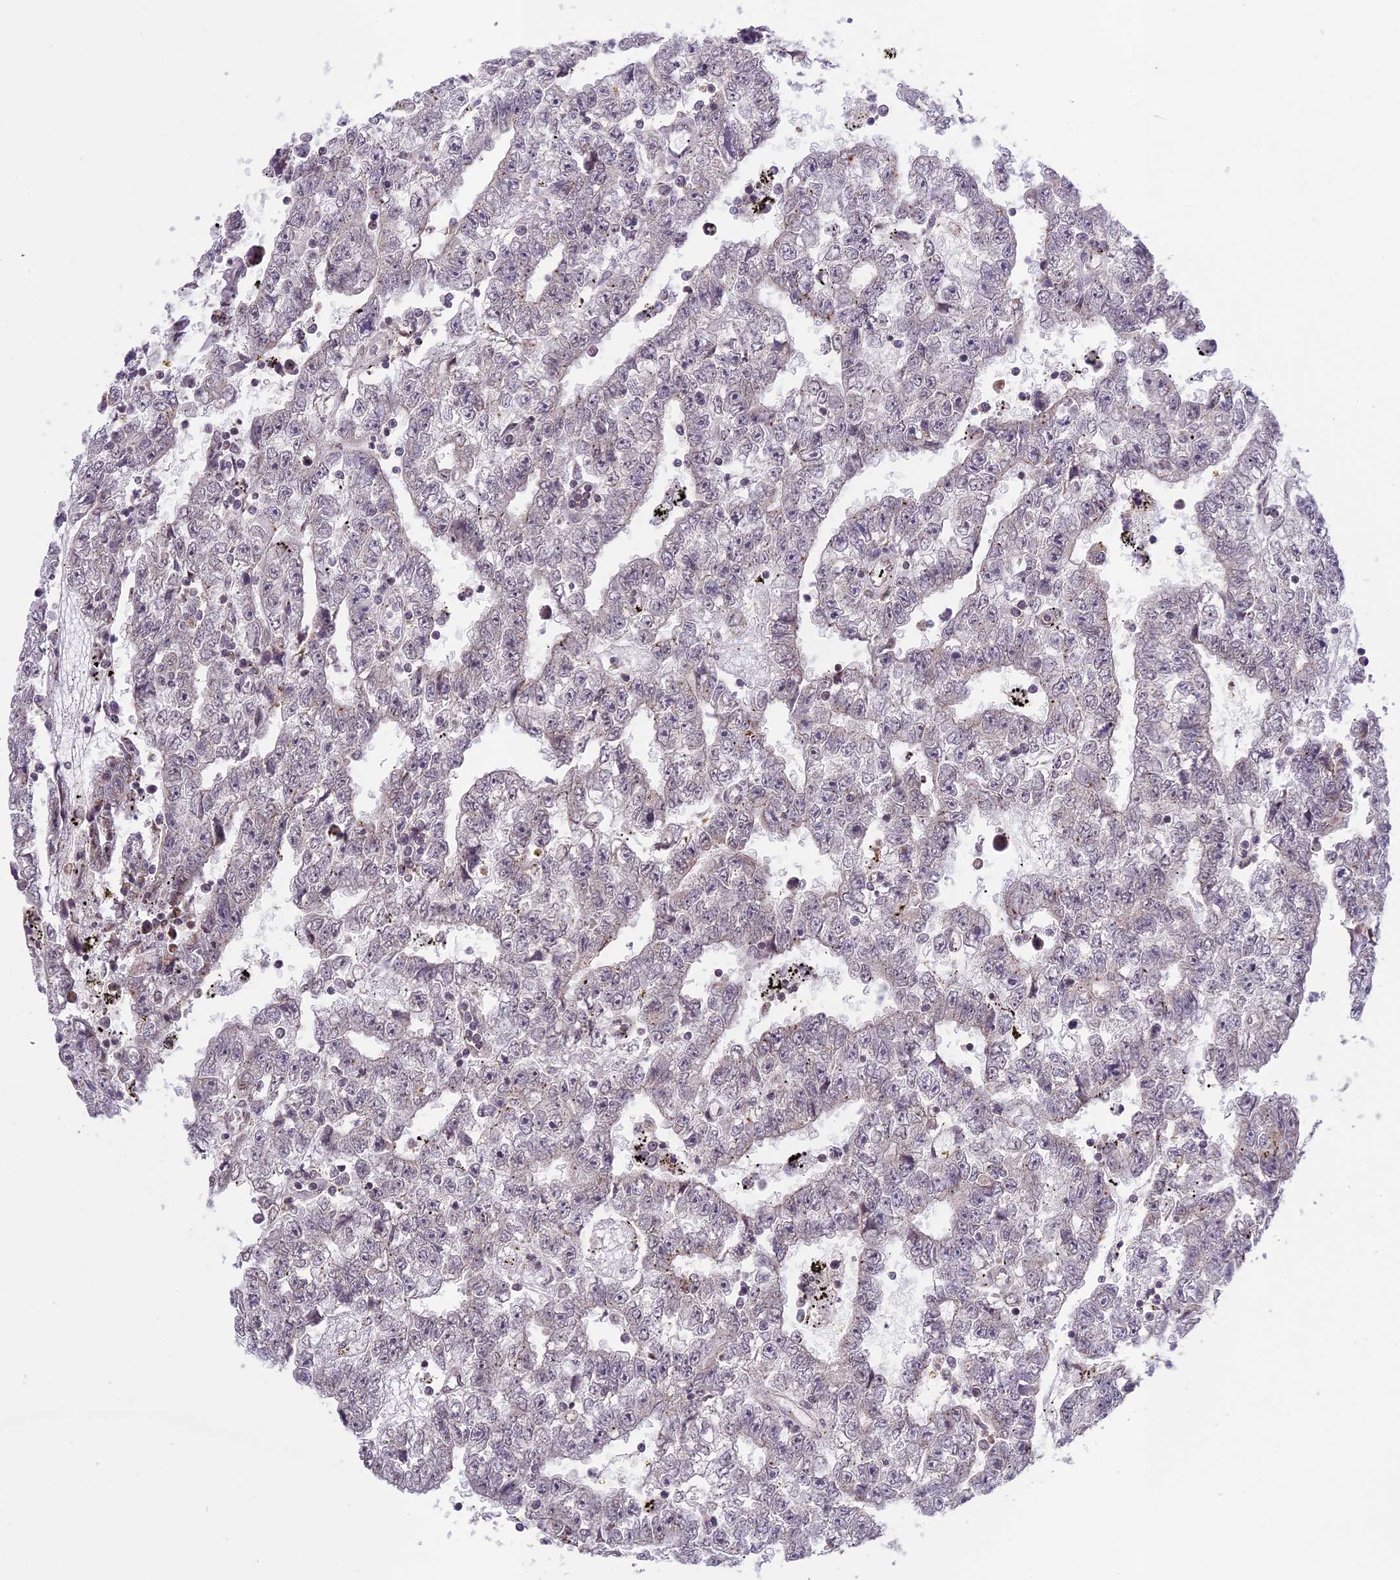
{"staining": {"intensity": "negative", "quantity": "none", "location": "none"}, "tissue": "testis cancer", "cell_type": "Tumor cells", "image_type": "cancer", "snomed": [{"axis": "morphology", "description": "Carcinoma, Embryonal, NOS"}, {"axis": "topography", "description": "Testis"}], "caption": "An image of testis cancer stained for a protein exhibits no brown staining in tumor cells.", "gene": "ERG28", "patient": {"sex": "male", "age": 25}}